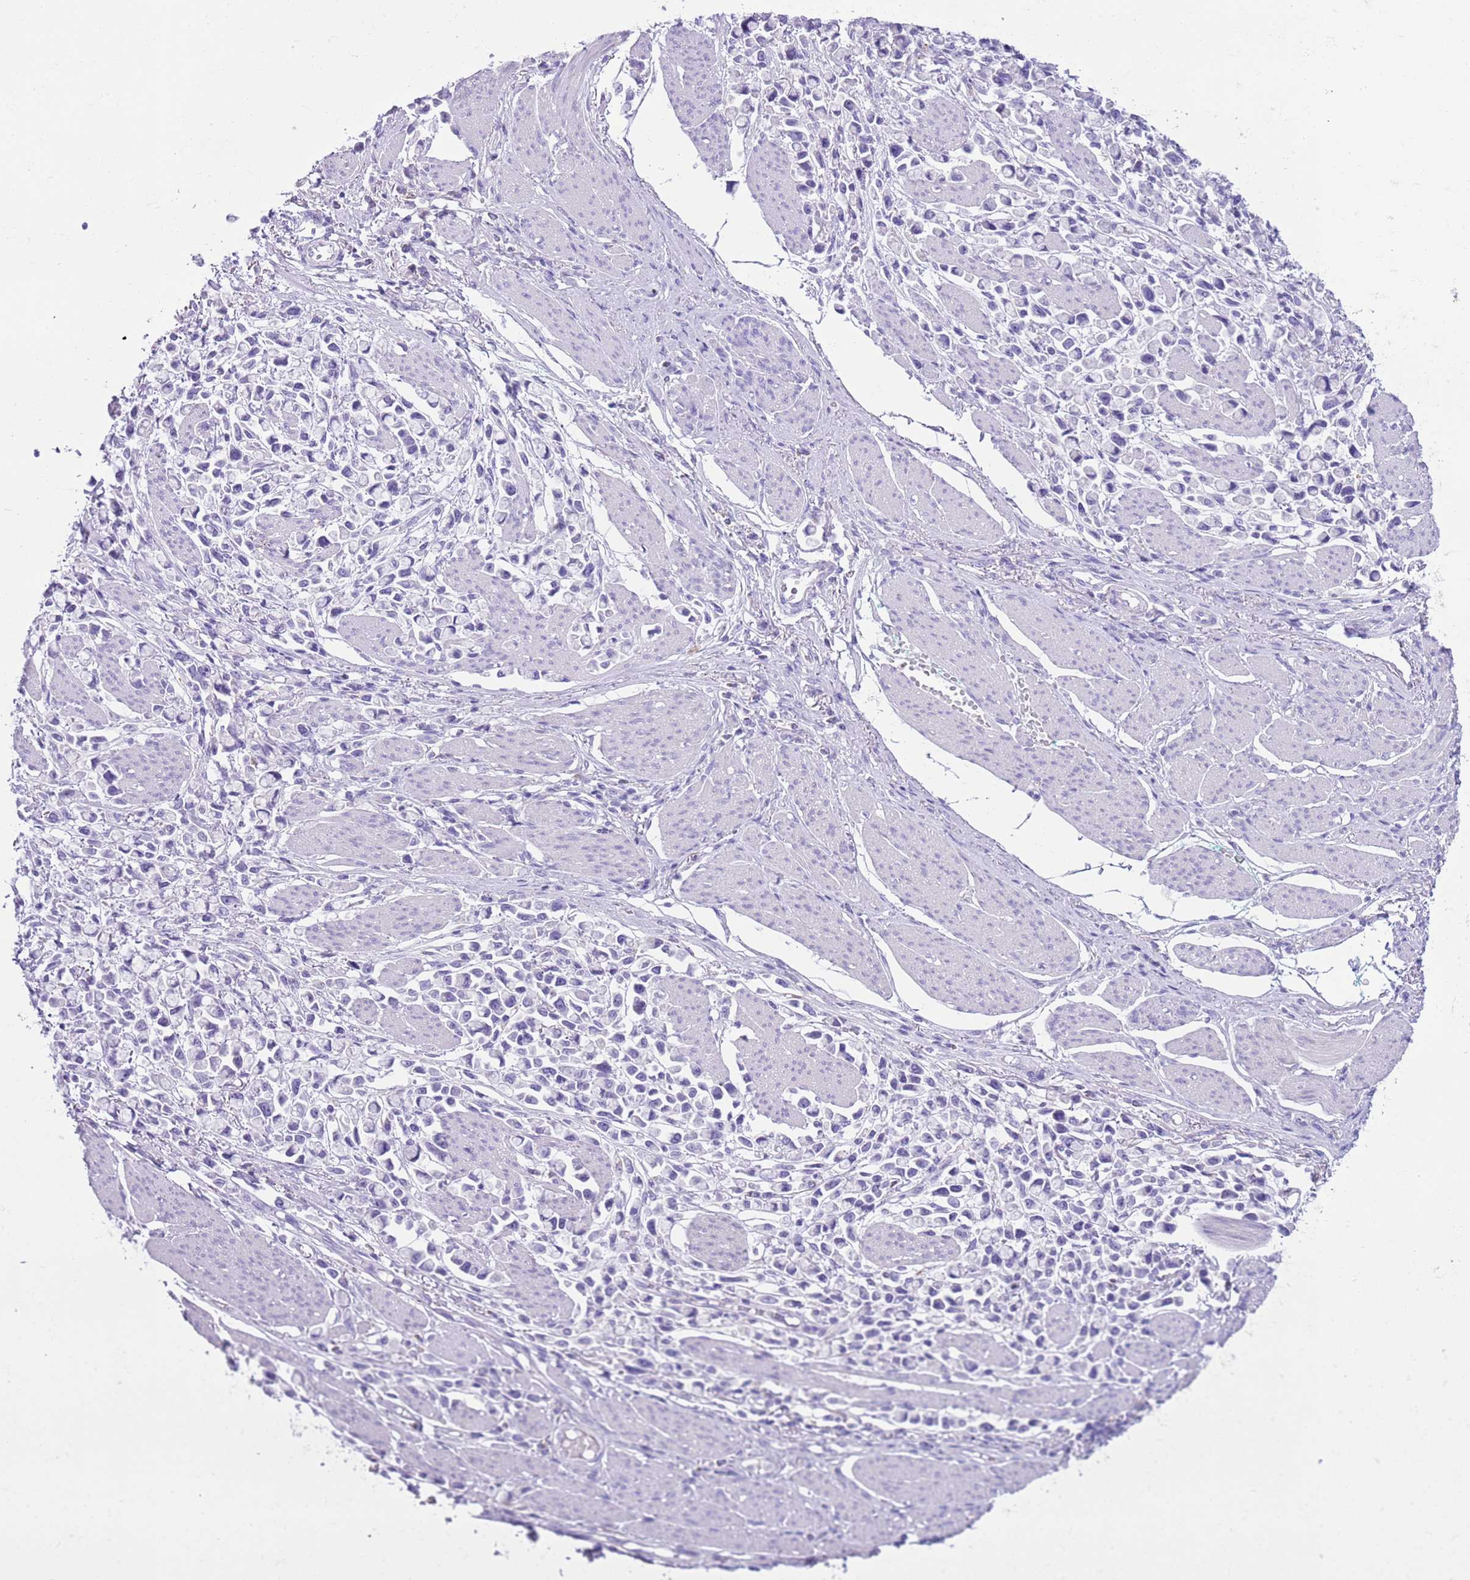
{"staining": {"intensity": "negative", "quantity": "none", "location": "none"}, "tissue": "stomach cancer", "cell_type": "Tumor cells", "image_type": "cancer", "snomed": [{"axis": "morphology", "description": "Adenocarcinoma, NOS"}, {"axis": "topography", "description": "Stomach"}], "caption": "Immunohistochemistry (IHC) of stomach adenocarcinoma reveals no positivity in tumor cells.", "gene": "ZNF697", "patient": {"sex": "female", "age": 81}}